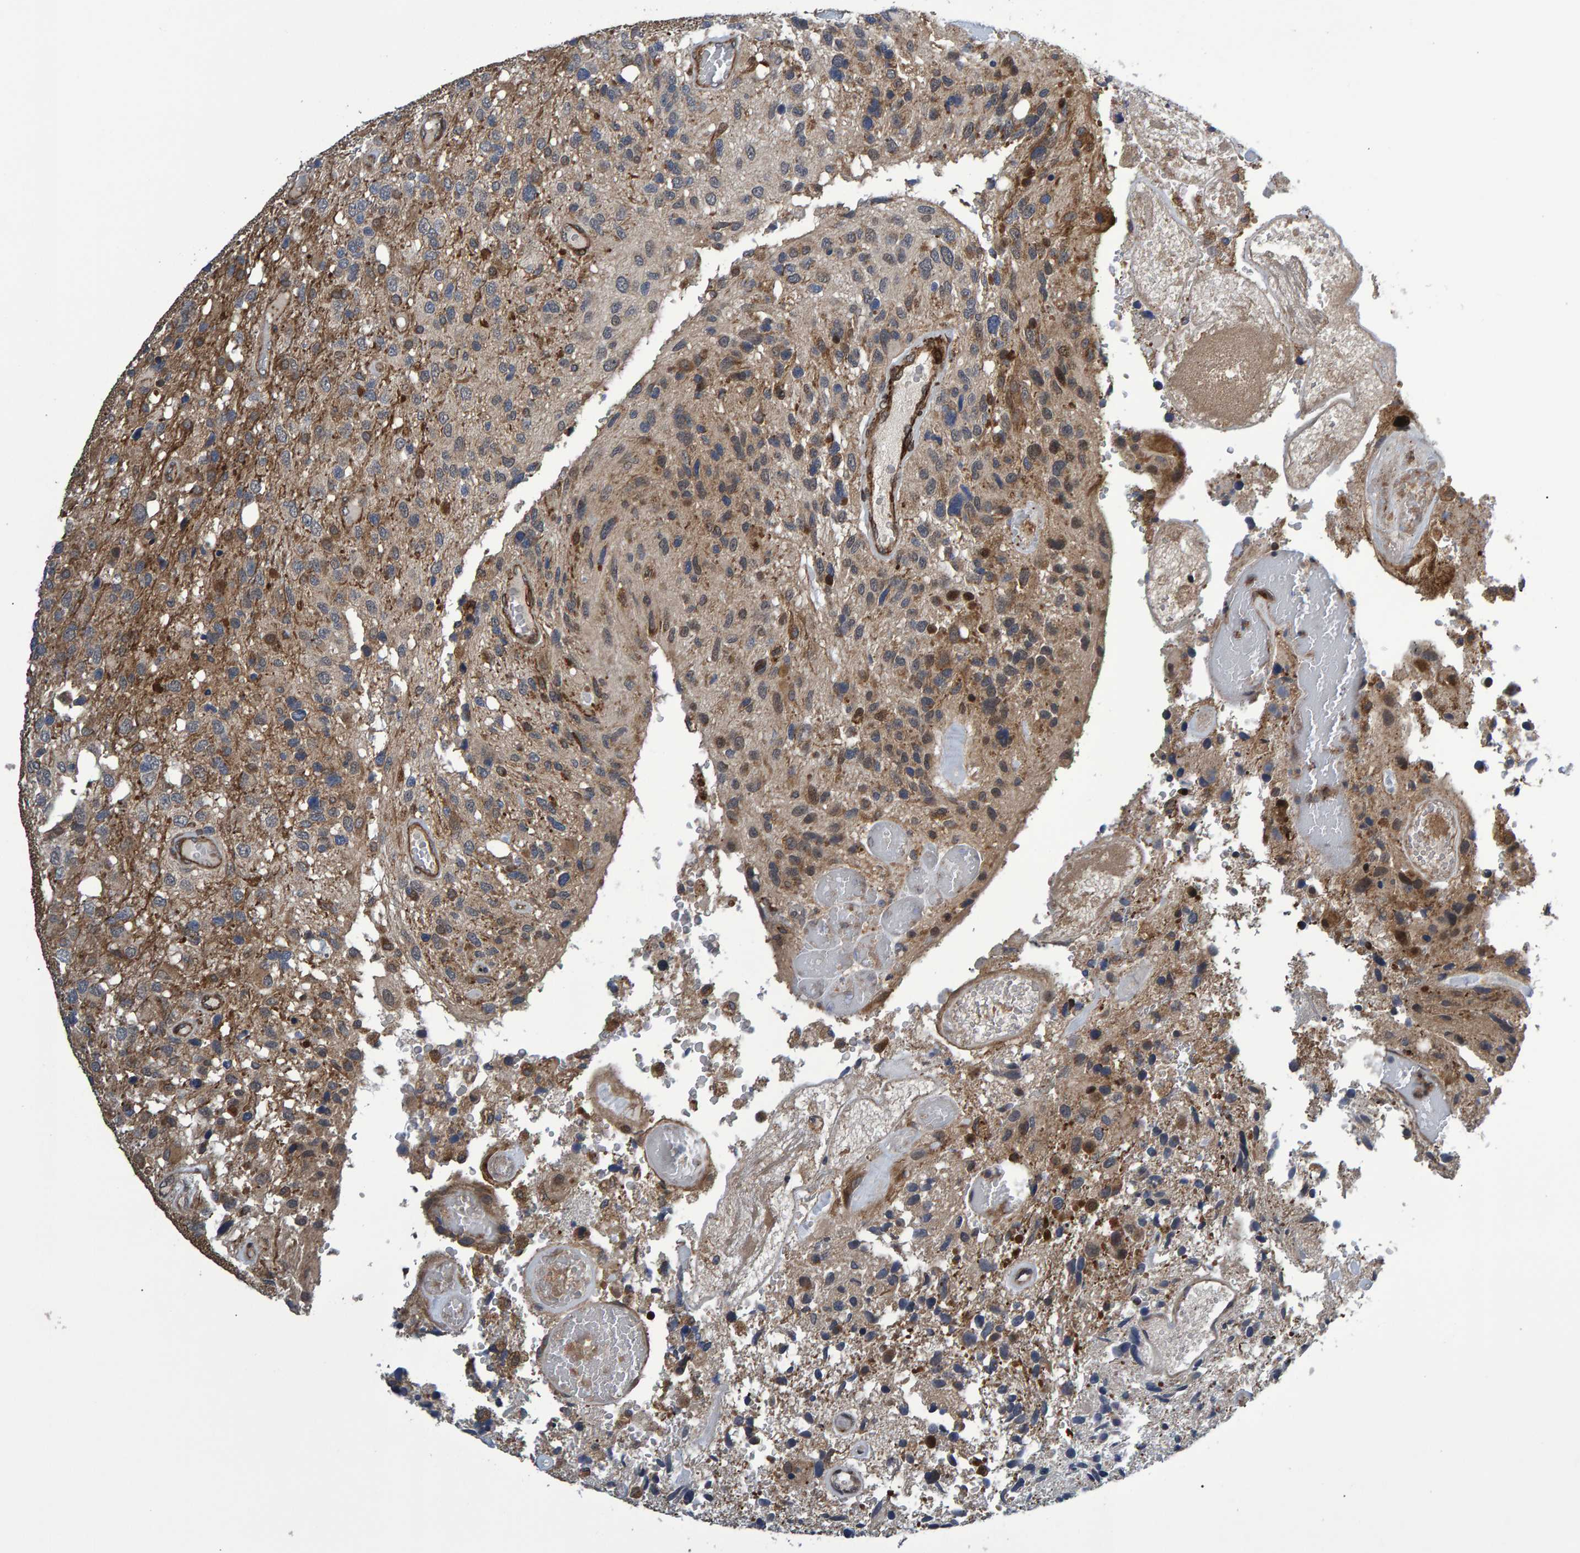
{"staining": {"intensity": "weak", "quantity": ">75%", "location": "cytoplasmic/membranous"}, "tissue": "glioma", "cell_type": "Tumor cells", "image_type": "cancer", "snomed": [{"axis": "morphology", "description": "Glioma, malignant, High grade"}, {"axis": "topography", "description": "Brain"}], "caption": "Immunohistochemistry (IHC) (DAB (3,3'-diaminobenzidine)) staining of glioma exhibits weak cytoplasmic/membranous protein expression in about >75% of tumor cells.", "gene": "ATP6V1H", "patient": {"sex": "female", "age": 58}}